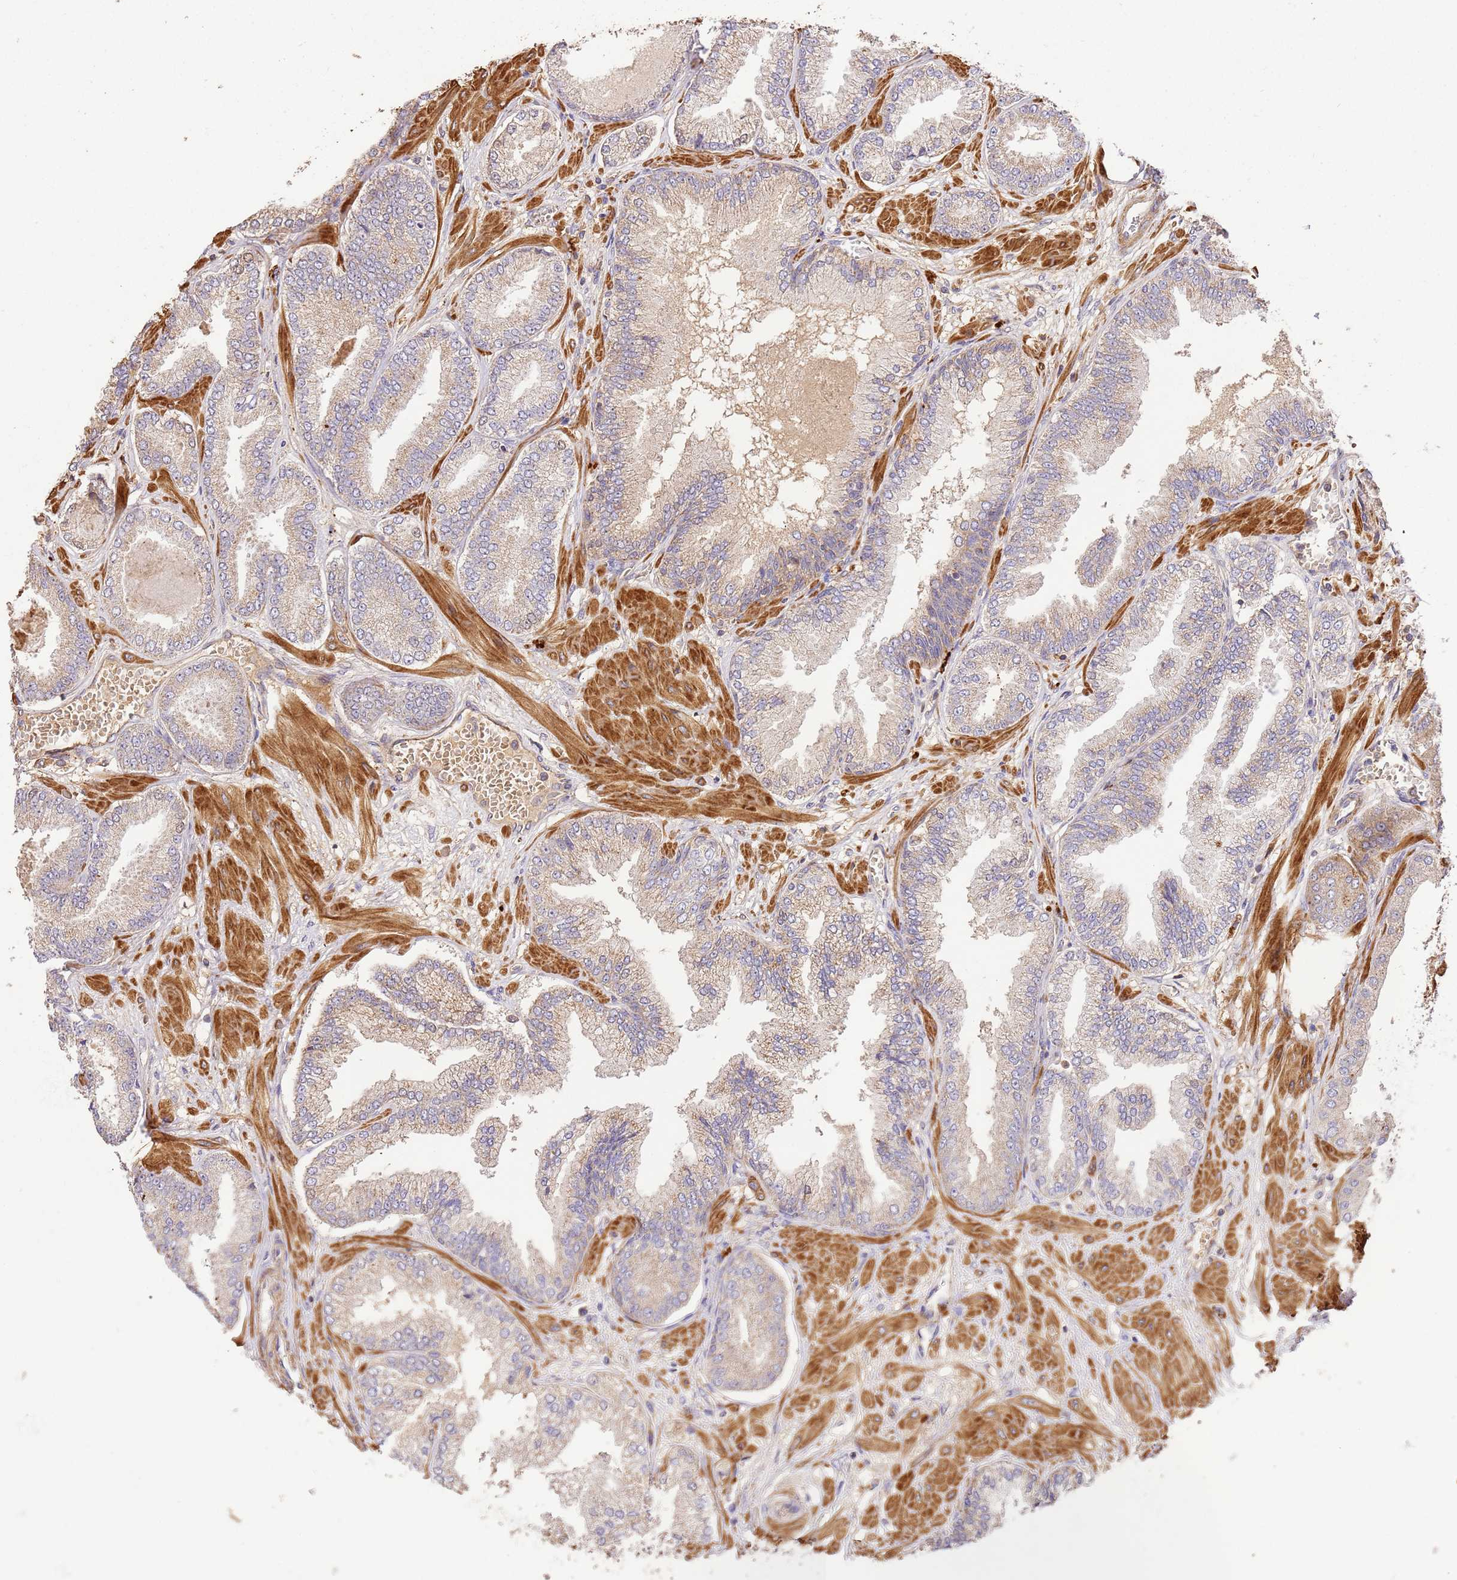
{"staining": {"intensity": "moderate", "quantity": "<25%", "location": "cytoplasmic/membranous"}, "tissue": "prostate cancer", "cell_type": "Tumor cells", "image_type": "cancer", "snomed": [{"axis": "morphology", "description": "Adenocarcinoma, Low grade"}, {"axis": "topography", "description": "Prostate"}], "caption": "Immunohistochemical staining of prostate adenocarcinoma (low-grade) displays low levels of moderate cytoplasmic/membranous expression in about <25% of tumor cells.", "gene": "CEP55", "patient": {"sex": "male", "age": 55}}